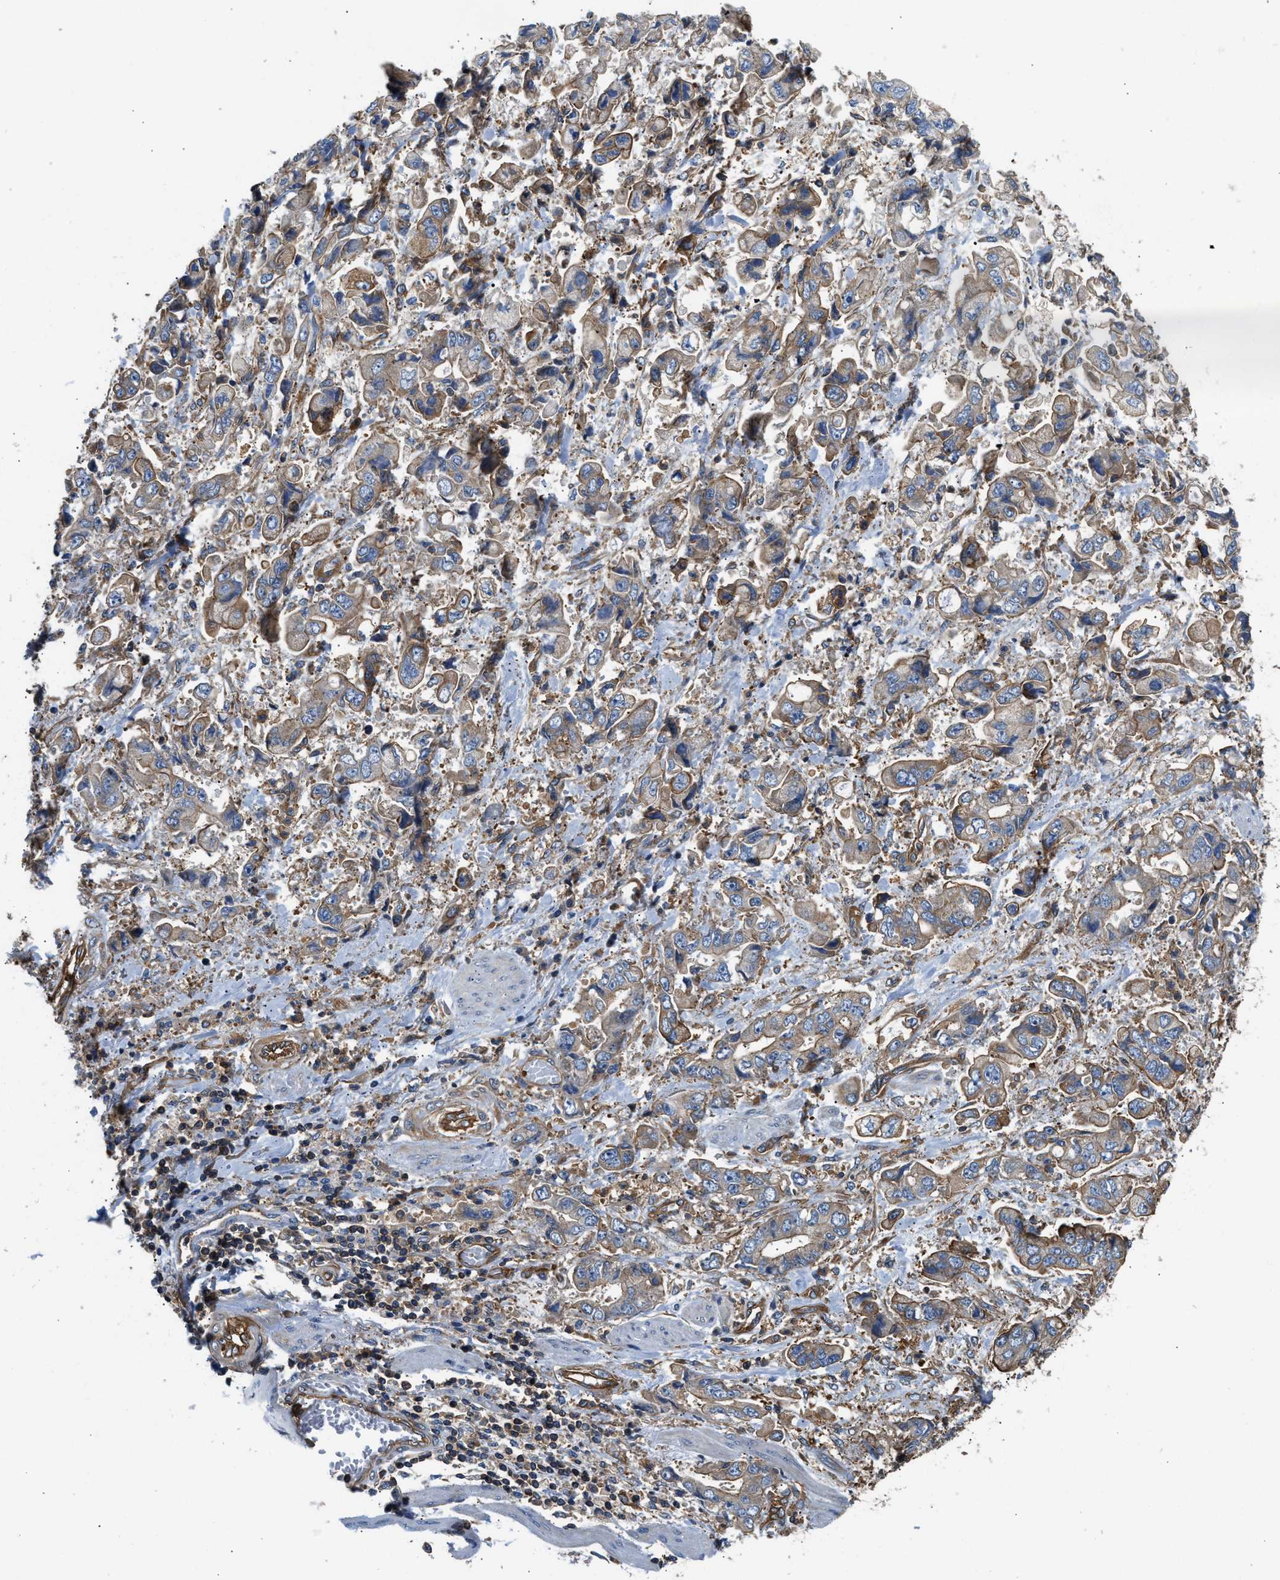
{"staining": {"intensity": "moderate", "quantity": ">75%", "location": "cytoplasmic/membranous"}, "tissue": "stomach cancer", "cell_type": "Tumor cells", "image_type": "cancer", "snomed": [{"axis": "morphology", "description": "Normal tissue, NOS"}, {"axis": "morphology", "description": "Adenocarcinoma, NOS"}, {"axis": "topography", "description": "Stomach"}], "caption": "Protein positivity by IHC exhibits moderate cytoplasmic/membranous staining in approximately >75% of tumor cells in stomach cancer (adenocarcinoma).", "gene": "SAMD9L", "patient": {"sex": "male", "age": 62}}